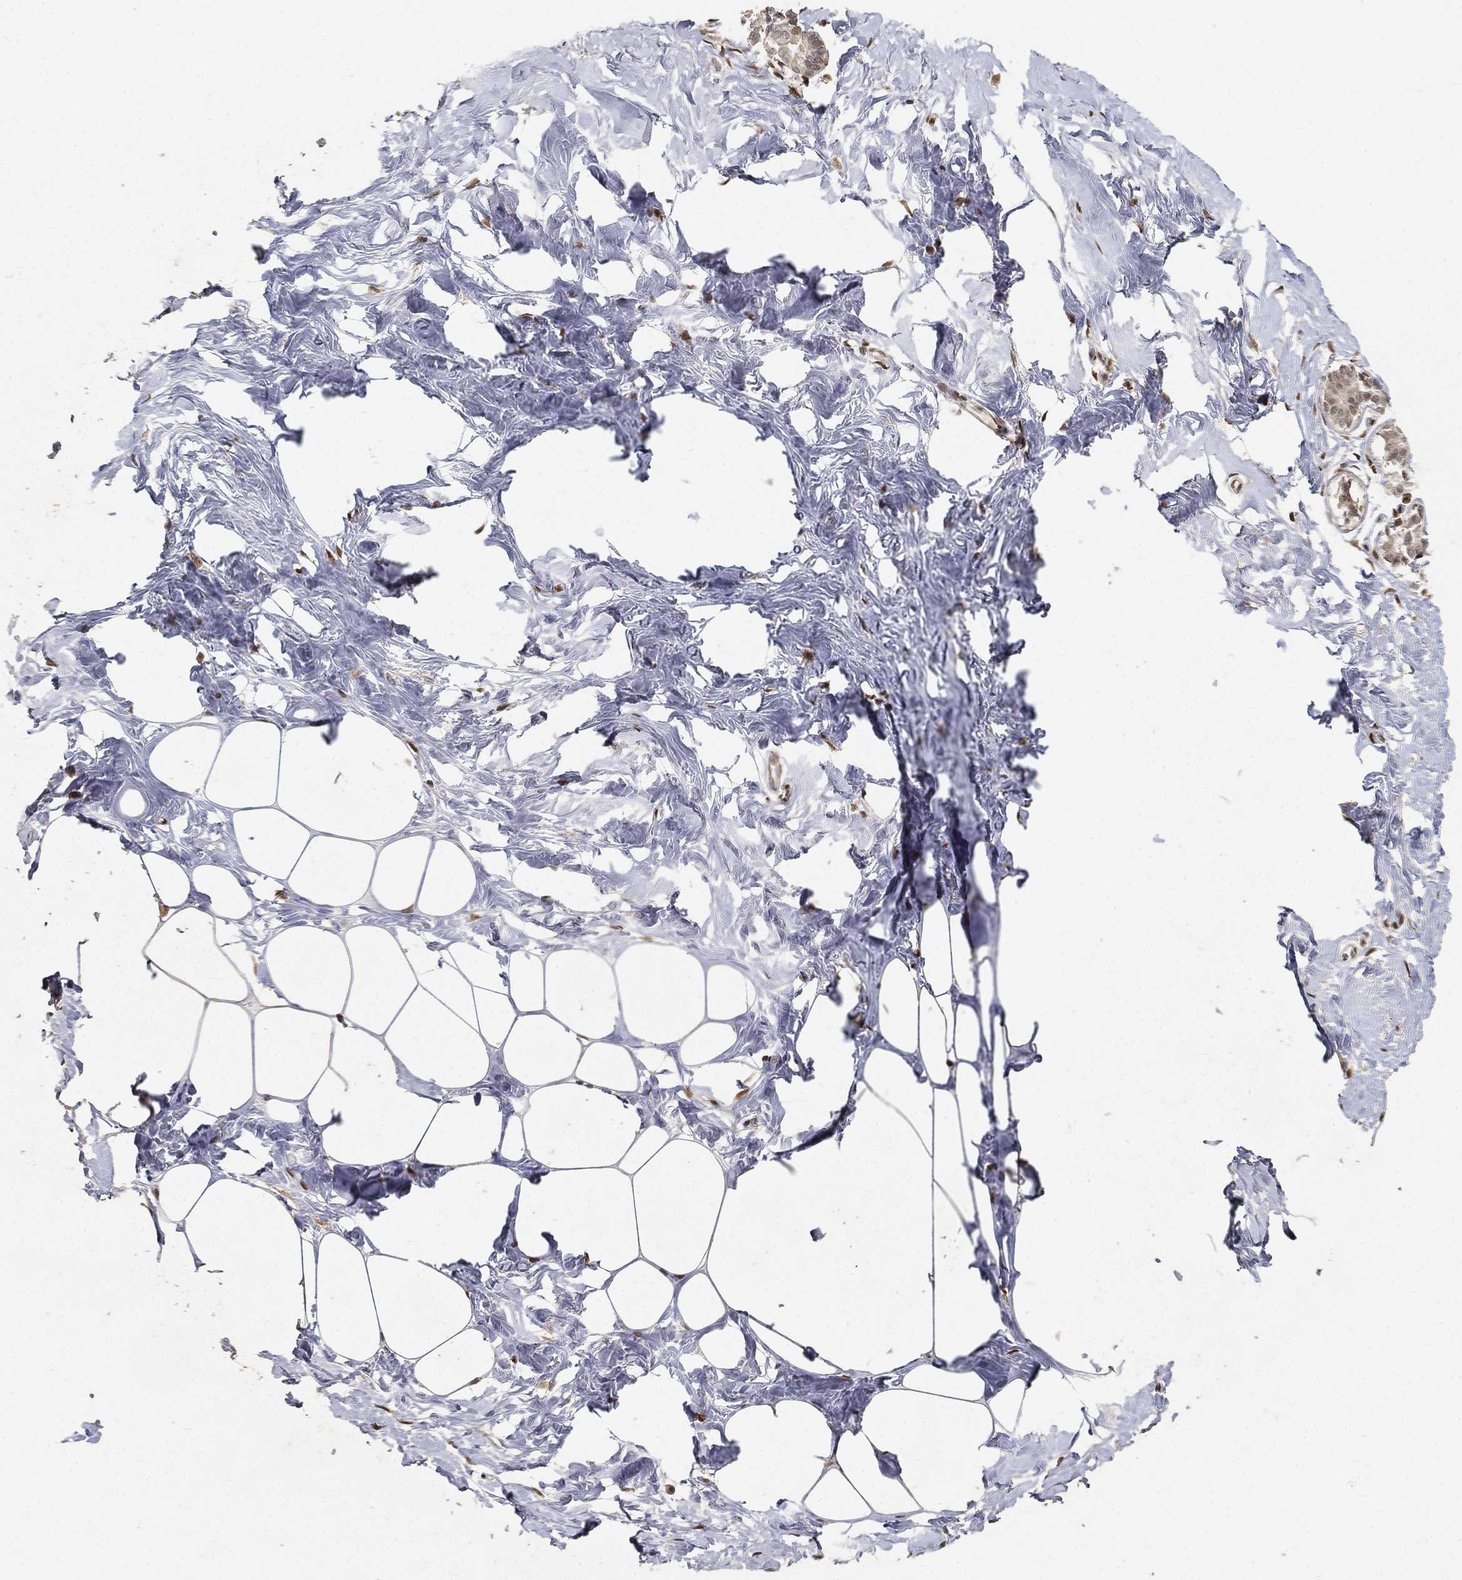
{"staining": {"intensity": "negative", "quantity": "none", "location": "none"}, "tissue": "breast", "cell_type": "Adipocytes", "image_type": "normal", "snomed": [{"axis": "morphology", "description": "Normal tissue, NOS"}, {"axis": "morphology", "description": "Lobular carcinoma, in situ"}, {"axis": "topography", "description": "Breast"}], "caption": "An IHC photomicrograph of normal breast is shown. There is no staining in adipocytes of breast.", "gene": "CRTC3", "patient": {"sex": "female", "age": 35}}